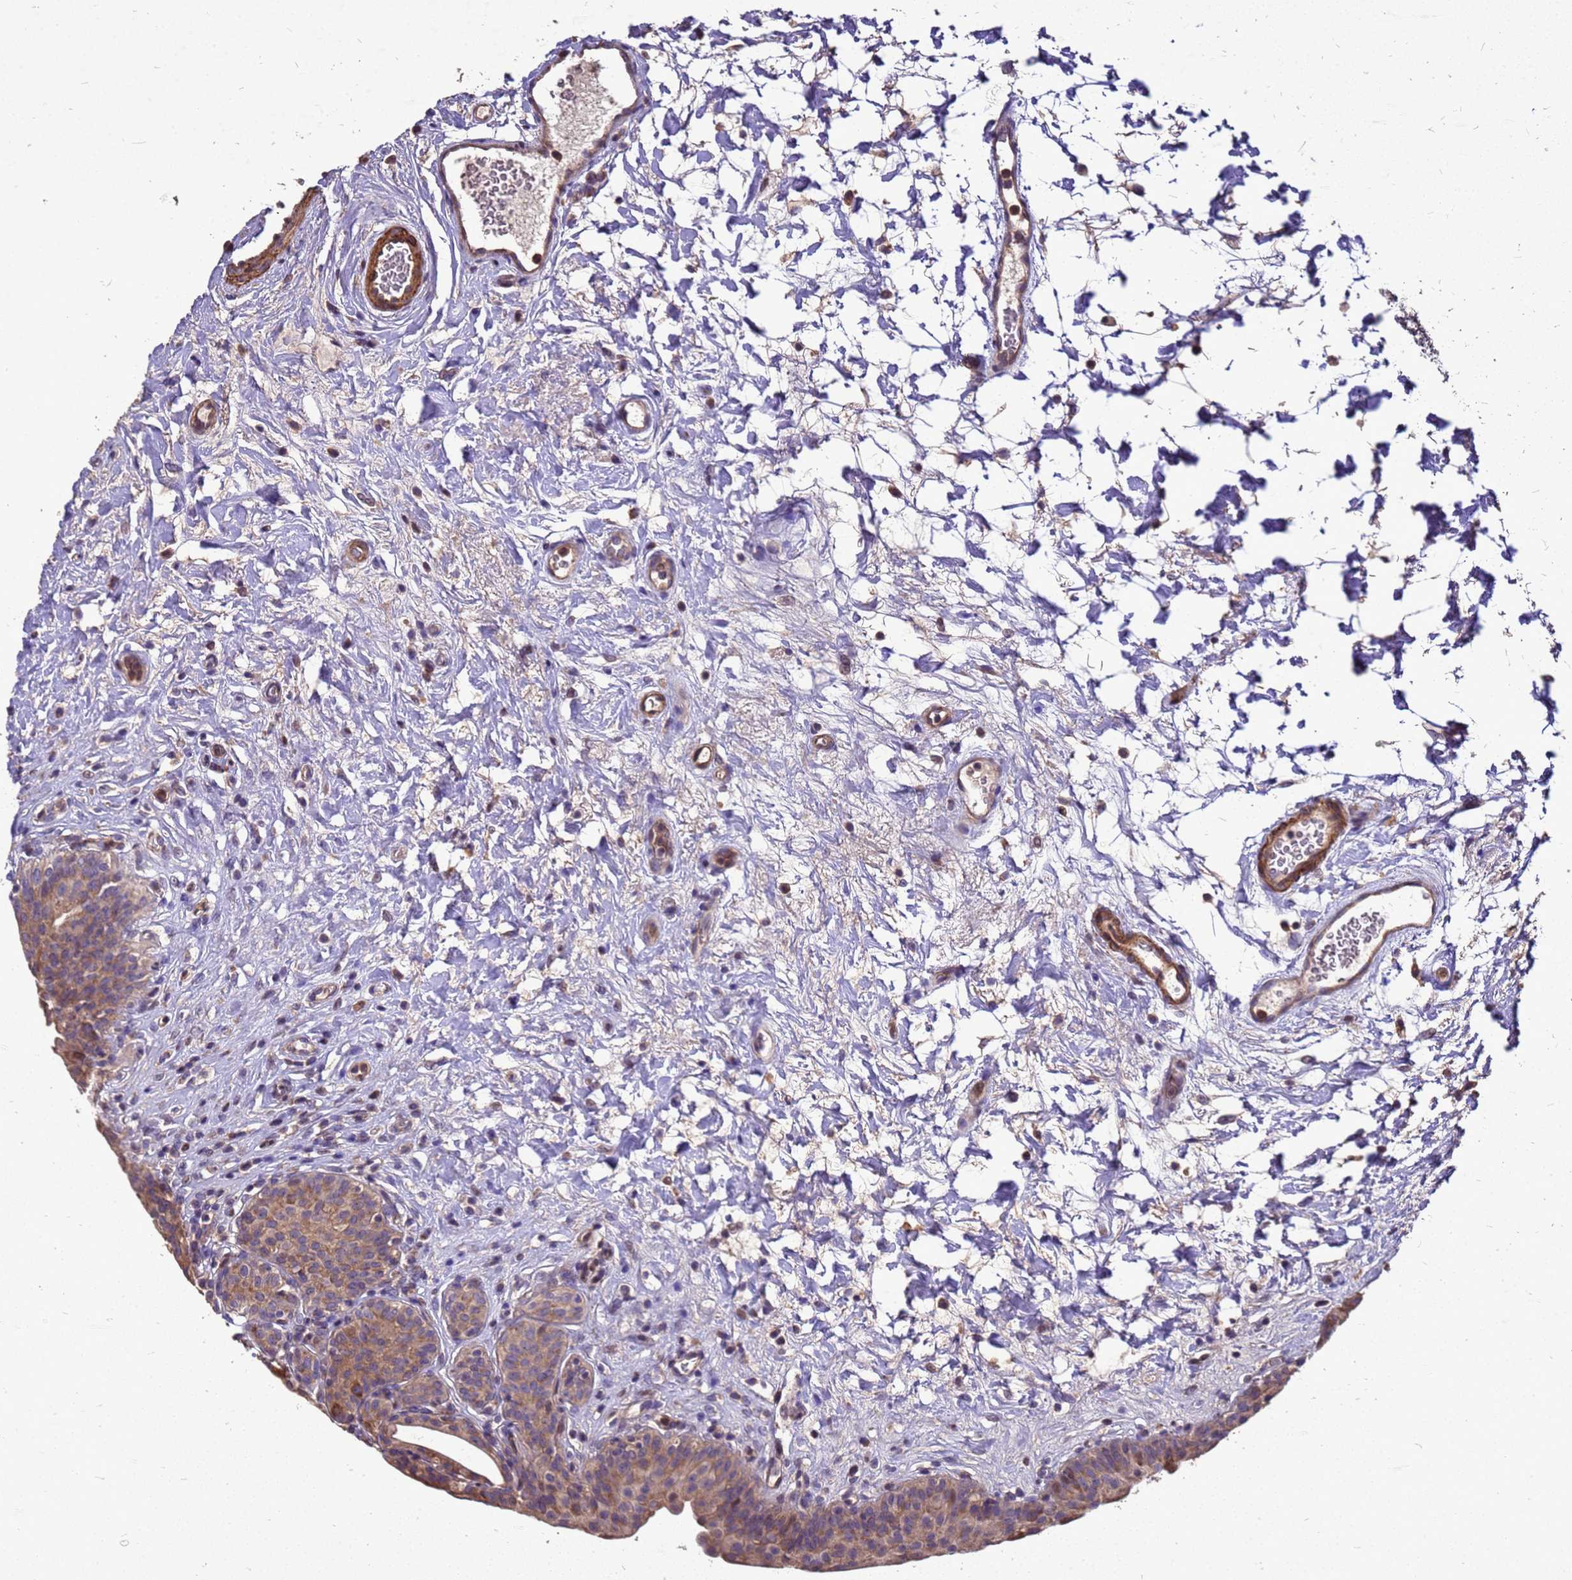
{"staining": {"intensity": "moderate", "quantity": ">75%", "location": "cytoplasmic/membranous"}, "tissue": "urinary bladder", "cell_type": "Urothelial cells", "image_type": "normal", "snomed": [{"axis": "morphology", "description": "Normal tissue, NOS"}, {"axis": "topography", "description": "Urinary bladder"}], "caption": "Urinary bladder stained with IHC displays moderate cytoplasmic/membranous staining in approximately >75% of urothelial cells. Using DAB (3,3'-diaminobenzidine) (brown) and hematoxylin (blue) stains, captured at high magnification using brightfield microscopy.", "gene": "RSPRY1", "patient": {"sex": "male", "age": 83}}